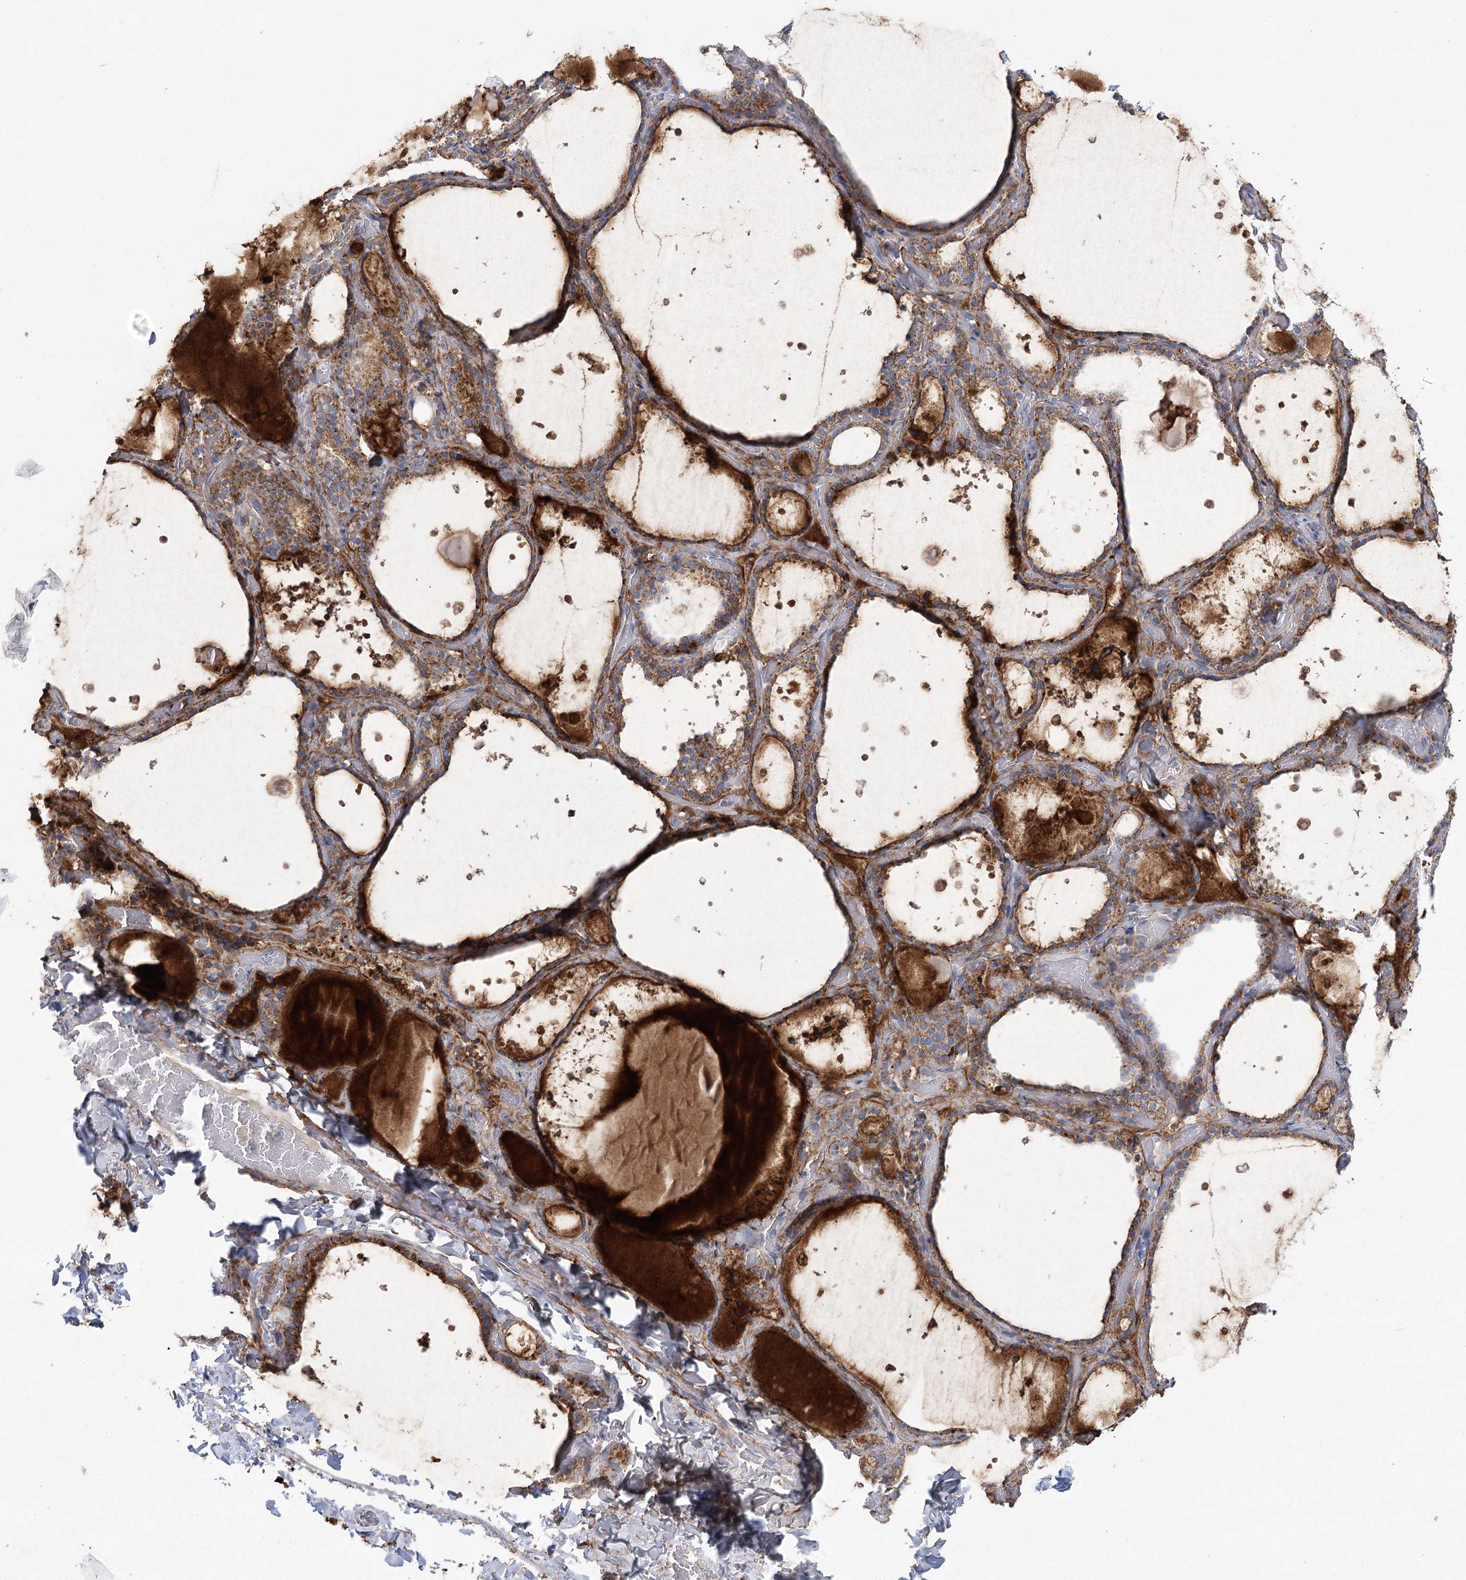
{"staining": {"intensity": "moderate", "quantity": ">75%", "location": "cytoplasmic/membranous"}, "tissue": "thyroid gland", "cell_type": "Glandular cells", "image_type": "normal", "snomed": [{"axis": "morphology", "description": "Normal tissue, NOS"}, {"axis": "topography", "description": "Thyroid gland"}], "caption": "DAB immunohistochemical staining of normal thyroid gland demonstrates moderate cytoplasmic/membranous protein staining in about >75% of glandular cells. (brown staining indicates protein expression, while blue staining denotes nuclei).", "gene": "SNX7", "patient": {"sex": "female", "age": 44}}